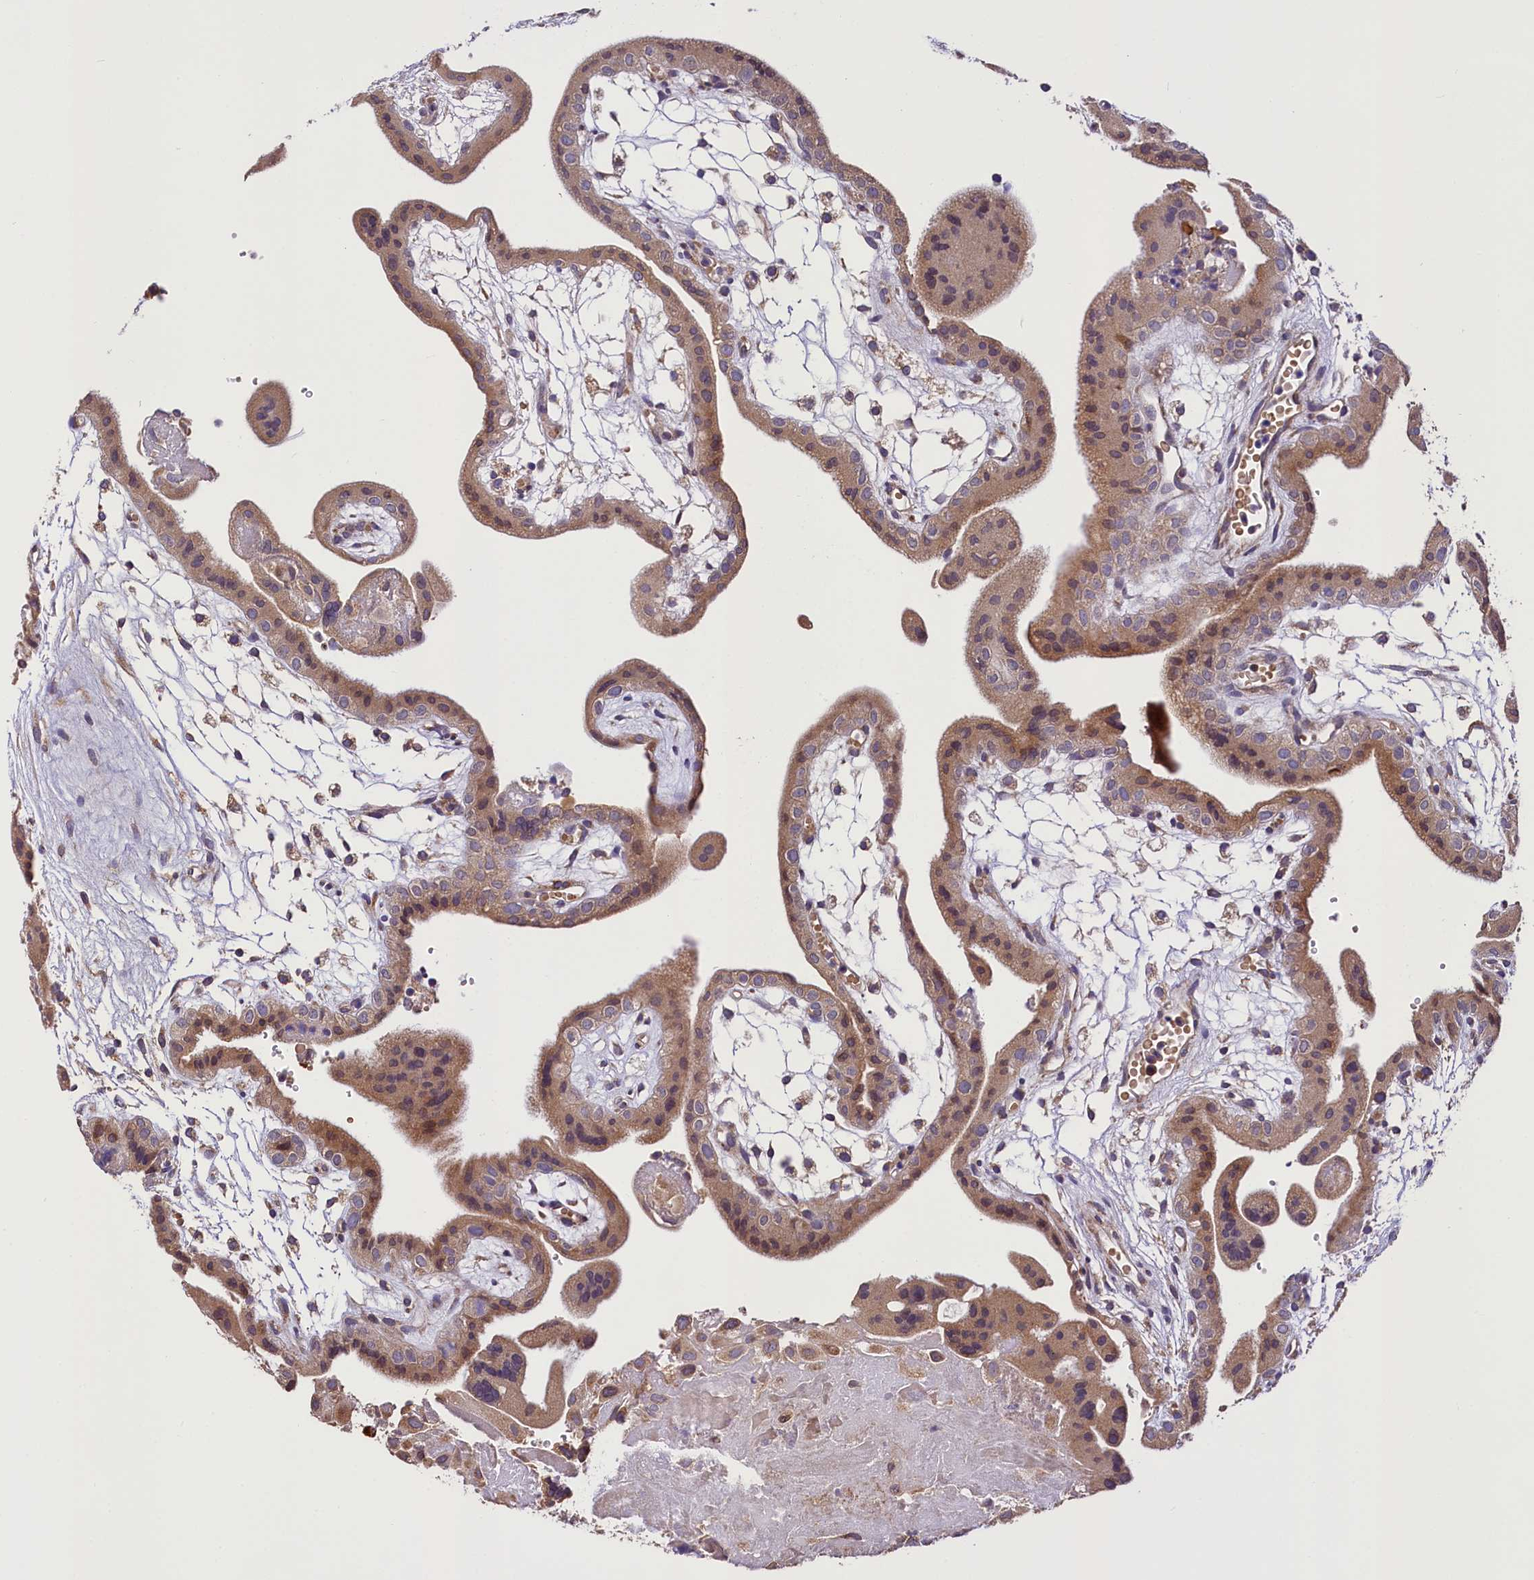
{"staining": {"intensity": "moderate", "quantity": ">75%", "location": "cytoplasmic/membranous"}, "tissue": "placenta", "cell_type": "Decidual cells", "image_type": "normal", "snomed": [{"axis": "morphology", "description": "Normal tissue, NOS"}, {"axis": "topography", "description": "Placenta"}], "caption": "Brown immunohistochemical staining in normal placenta reveals moderate cytoplasmic/membranous positivity in approximately >75% of decidual cells.", "gene": "SUPV3L1", "patient": {"sex": "female", "age": 18}}